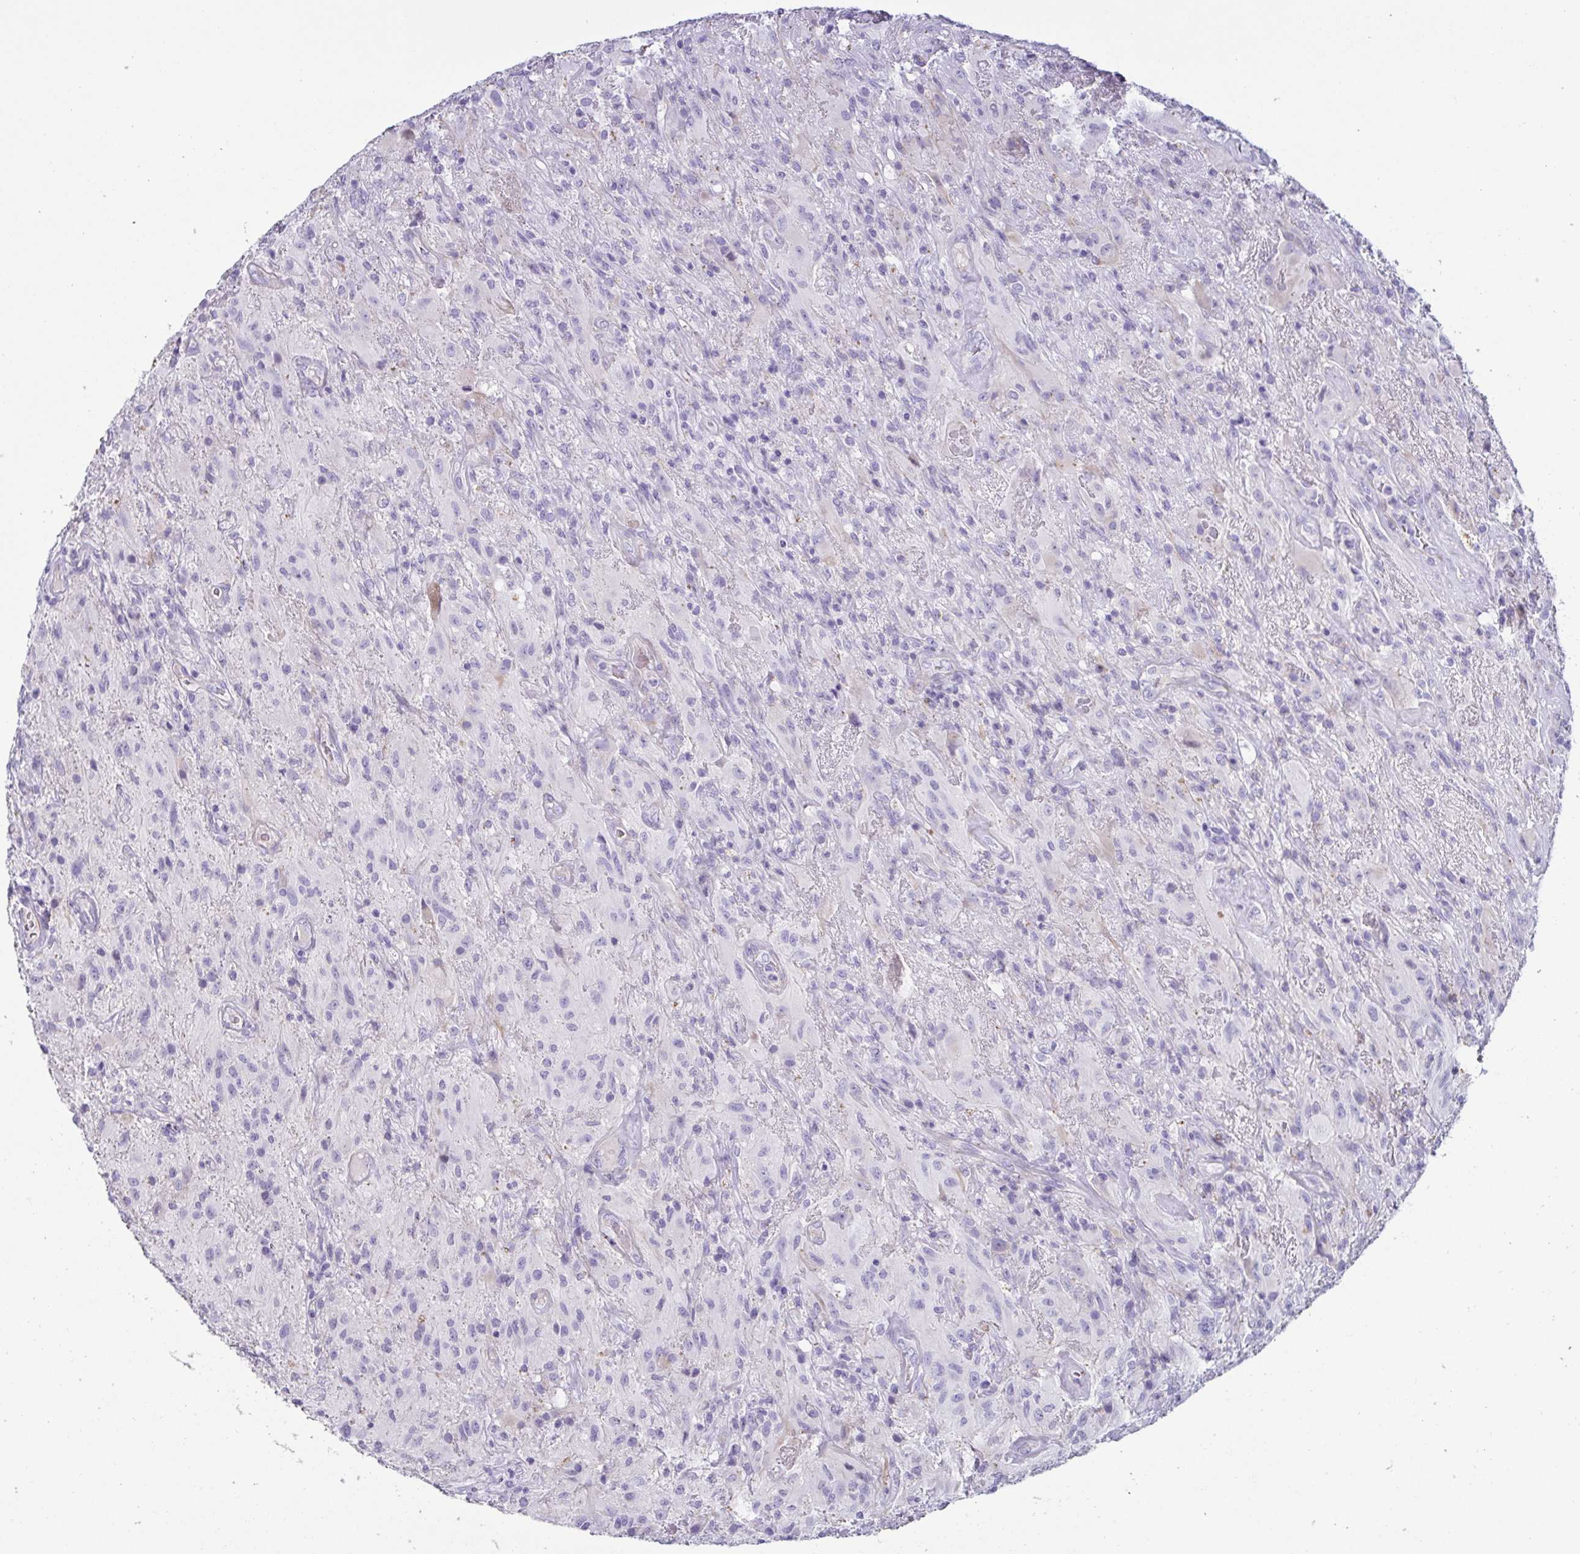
{"staining": {"intensity": "negative", "quantity": "none", "location": "none"}, "tissue": "glioma", "cell_type": "Tumor cells", "image_type": "cancer", "snomed": [{"axis": "morphology", "description": "Glioma, malignant, High grade"}, {"axis": "topography", "description": "Brain"}], "caption": "The micrograph reveals no staining of tumor cells in malignant high-grade glioma.", "gene": "OR5P3", "patient": {"sex": "male", "age": 46}}